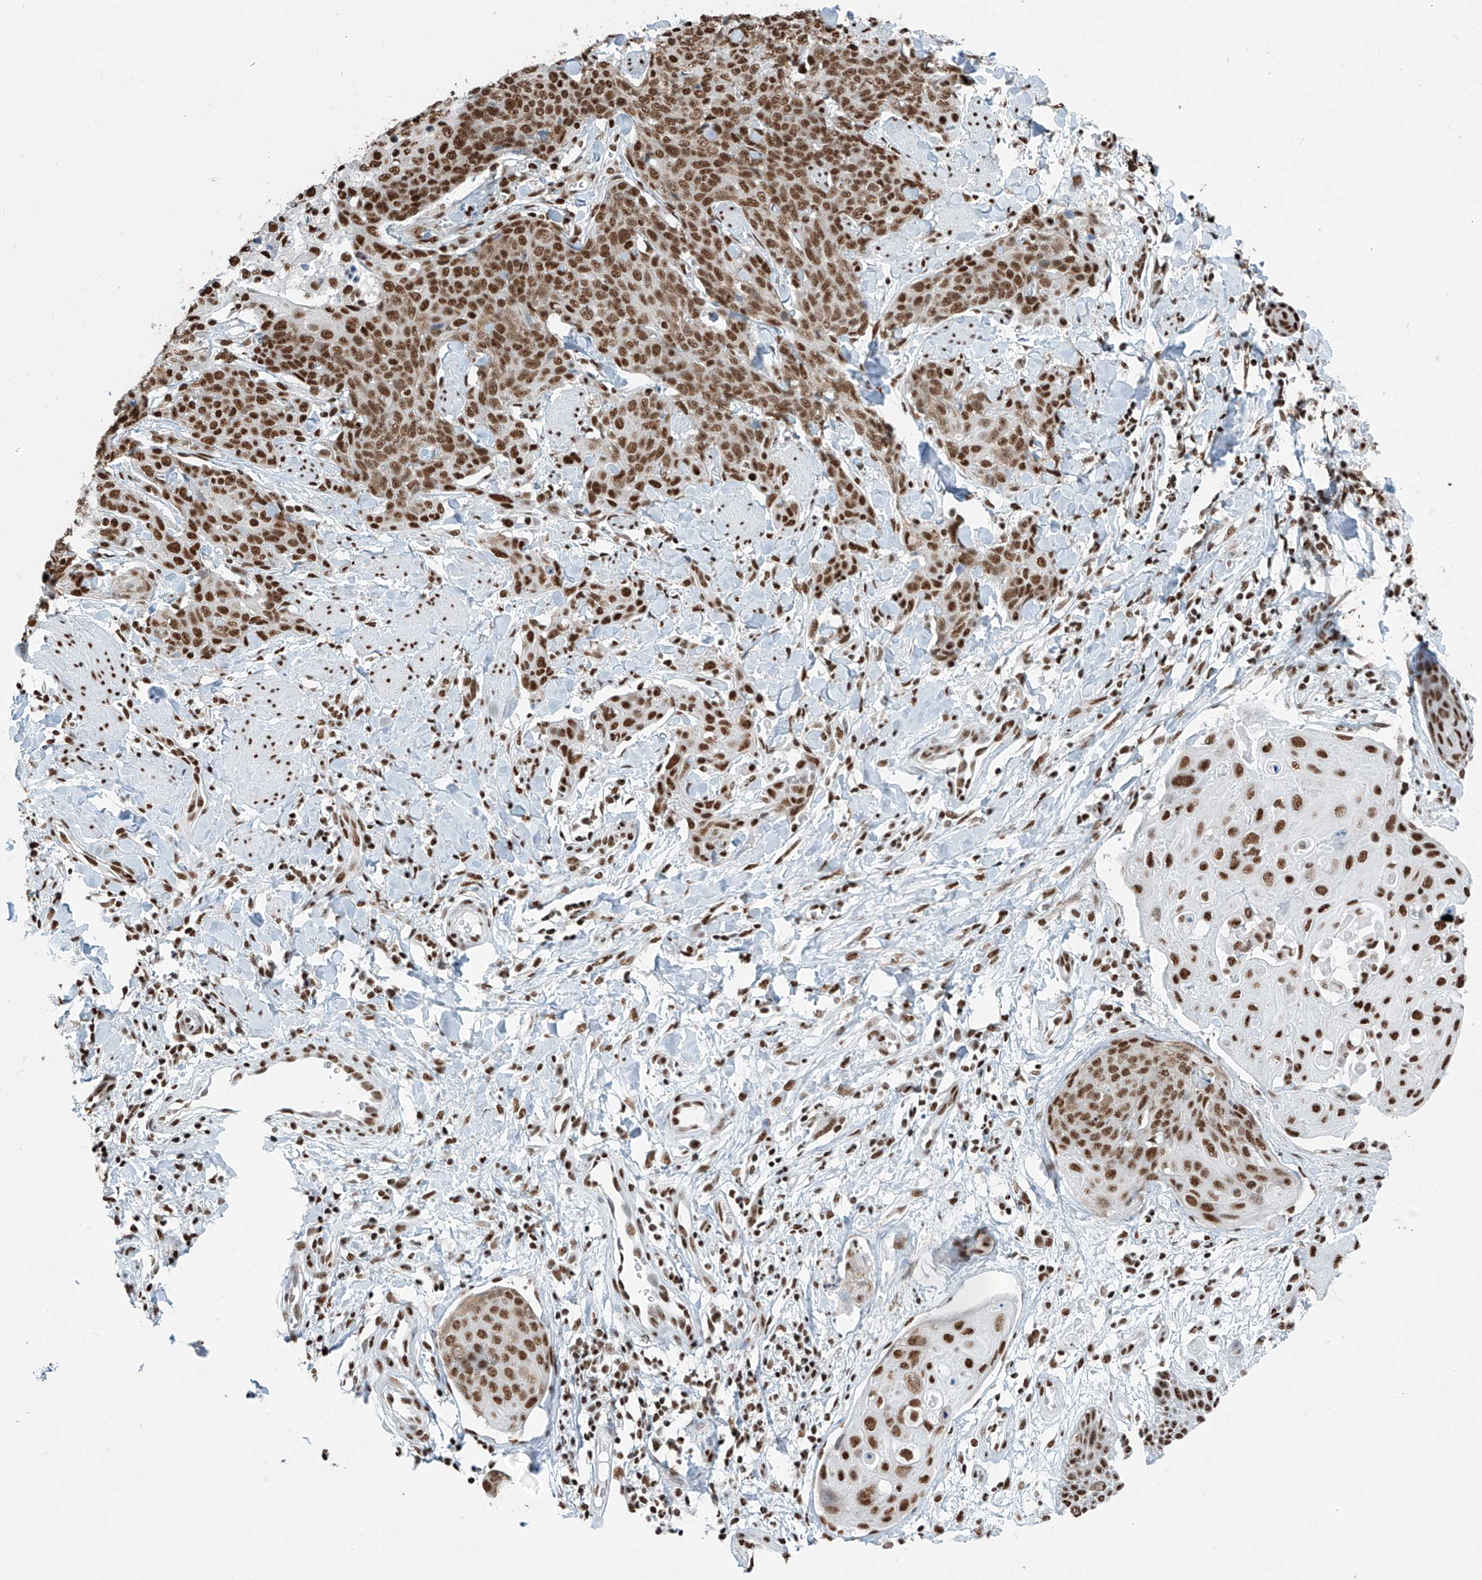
{"staining": {"intensity": "strong", "quantity": ">75%", "location": "nuclear"}, "tissue": "skin cancer", "cell_type": "Tumor cells", "image_type": "cancer", "snomed": [{"axis": "morphology", "description": "Squamous cell carcinoma, NOS"}, {"axis": "topography", "description": "Skin"}, {"axis": "topography", "description": "Vulva"}], "caption": "Protein staining of skin cancer tissue exhibits strong nuclear positivity in approximately >75% of tumor cells.", "gene": "SARNP", "patient": {"sex": "female", "age": 85}}